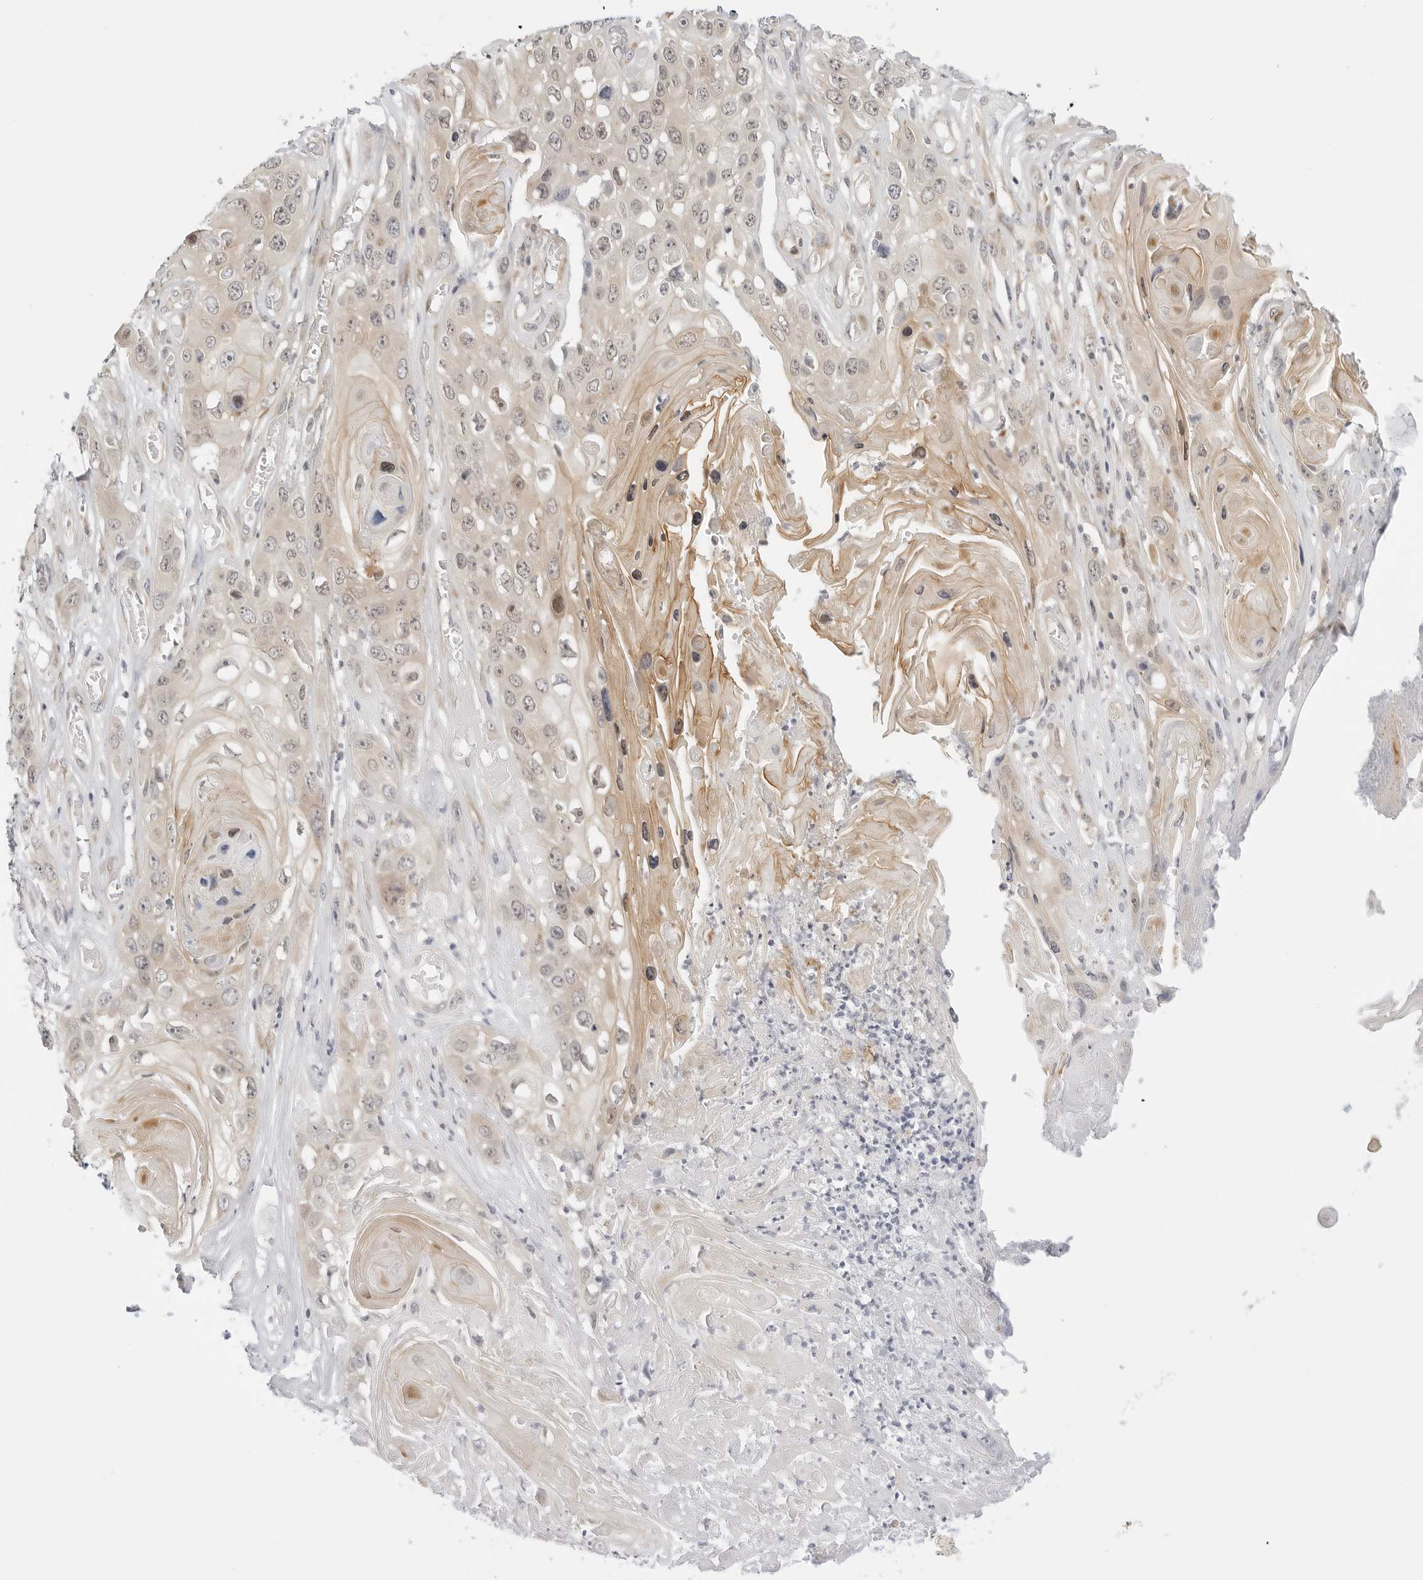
{"staining": {"intensity": "weak", "quantity": "25%-75%", "location": "cytoplasmic/membranous"}, "tissue": "skin cancer", "cell_type": "Tumor cells", "image_type": "cancer", "snomed": [{"axis": "morphology", "description": "Squamous cell carcinoma, NOS"}, {"axis": "topography", "description": "Skin"}], "caption": "Weak cytoplasmic/membranous expression is appreciated in approximately 25%-75% of tumor cells in squamous cell carcinoma (skin).", "gene": "TCP1", "patient": {"sex": "male", "age": 55}}